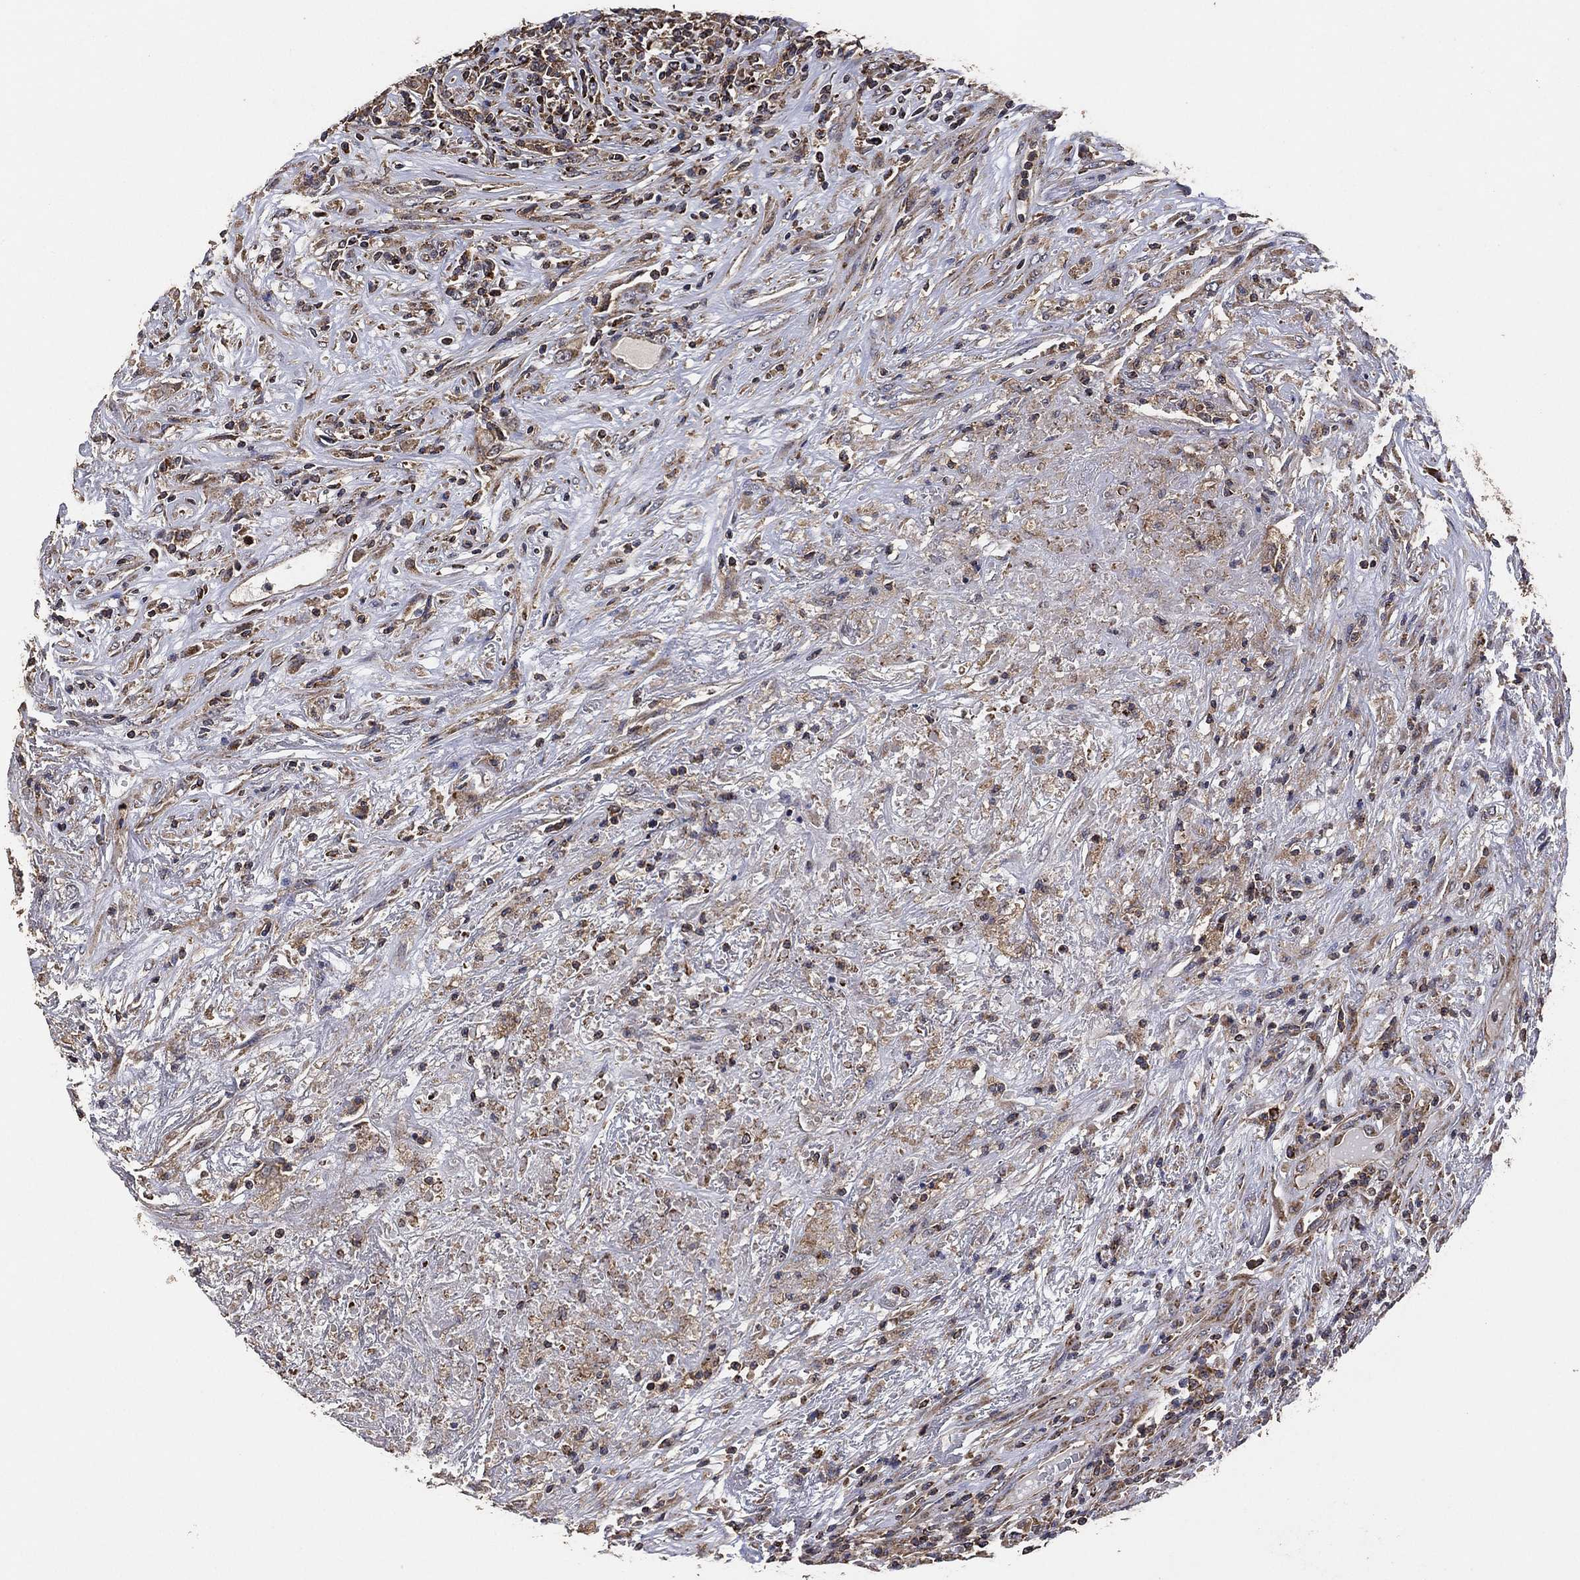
{"staining": {"intensity": "strong", "quantity": "25%-75%", "location": "cytoplasmic/membranous"}, "tissue": "lymphoma", "cell_type": "Tumor cells", "image_type": "cancer", "snomed": [{"axis": "morphology", "description": "Malignant lymphoma, non-Hodgkin's type, High grade"}, {"axis": "topography", "description": "Lung"}], "caption": "Immunohistochemistry (DAB (3,3'-diaminobenzidine)) staining of lymphoma displays strong cytoplasmic/membranous protein staining in about 25%-75% of tumor cells.", "gene": "LIMD1", "patient": {"sex": "male", "age": 79}}